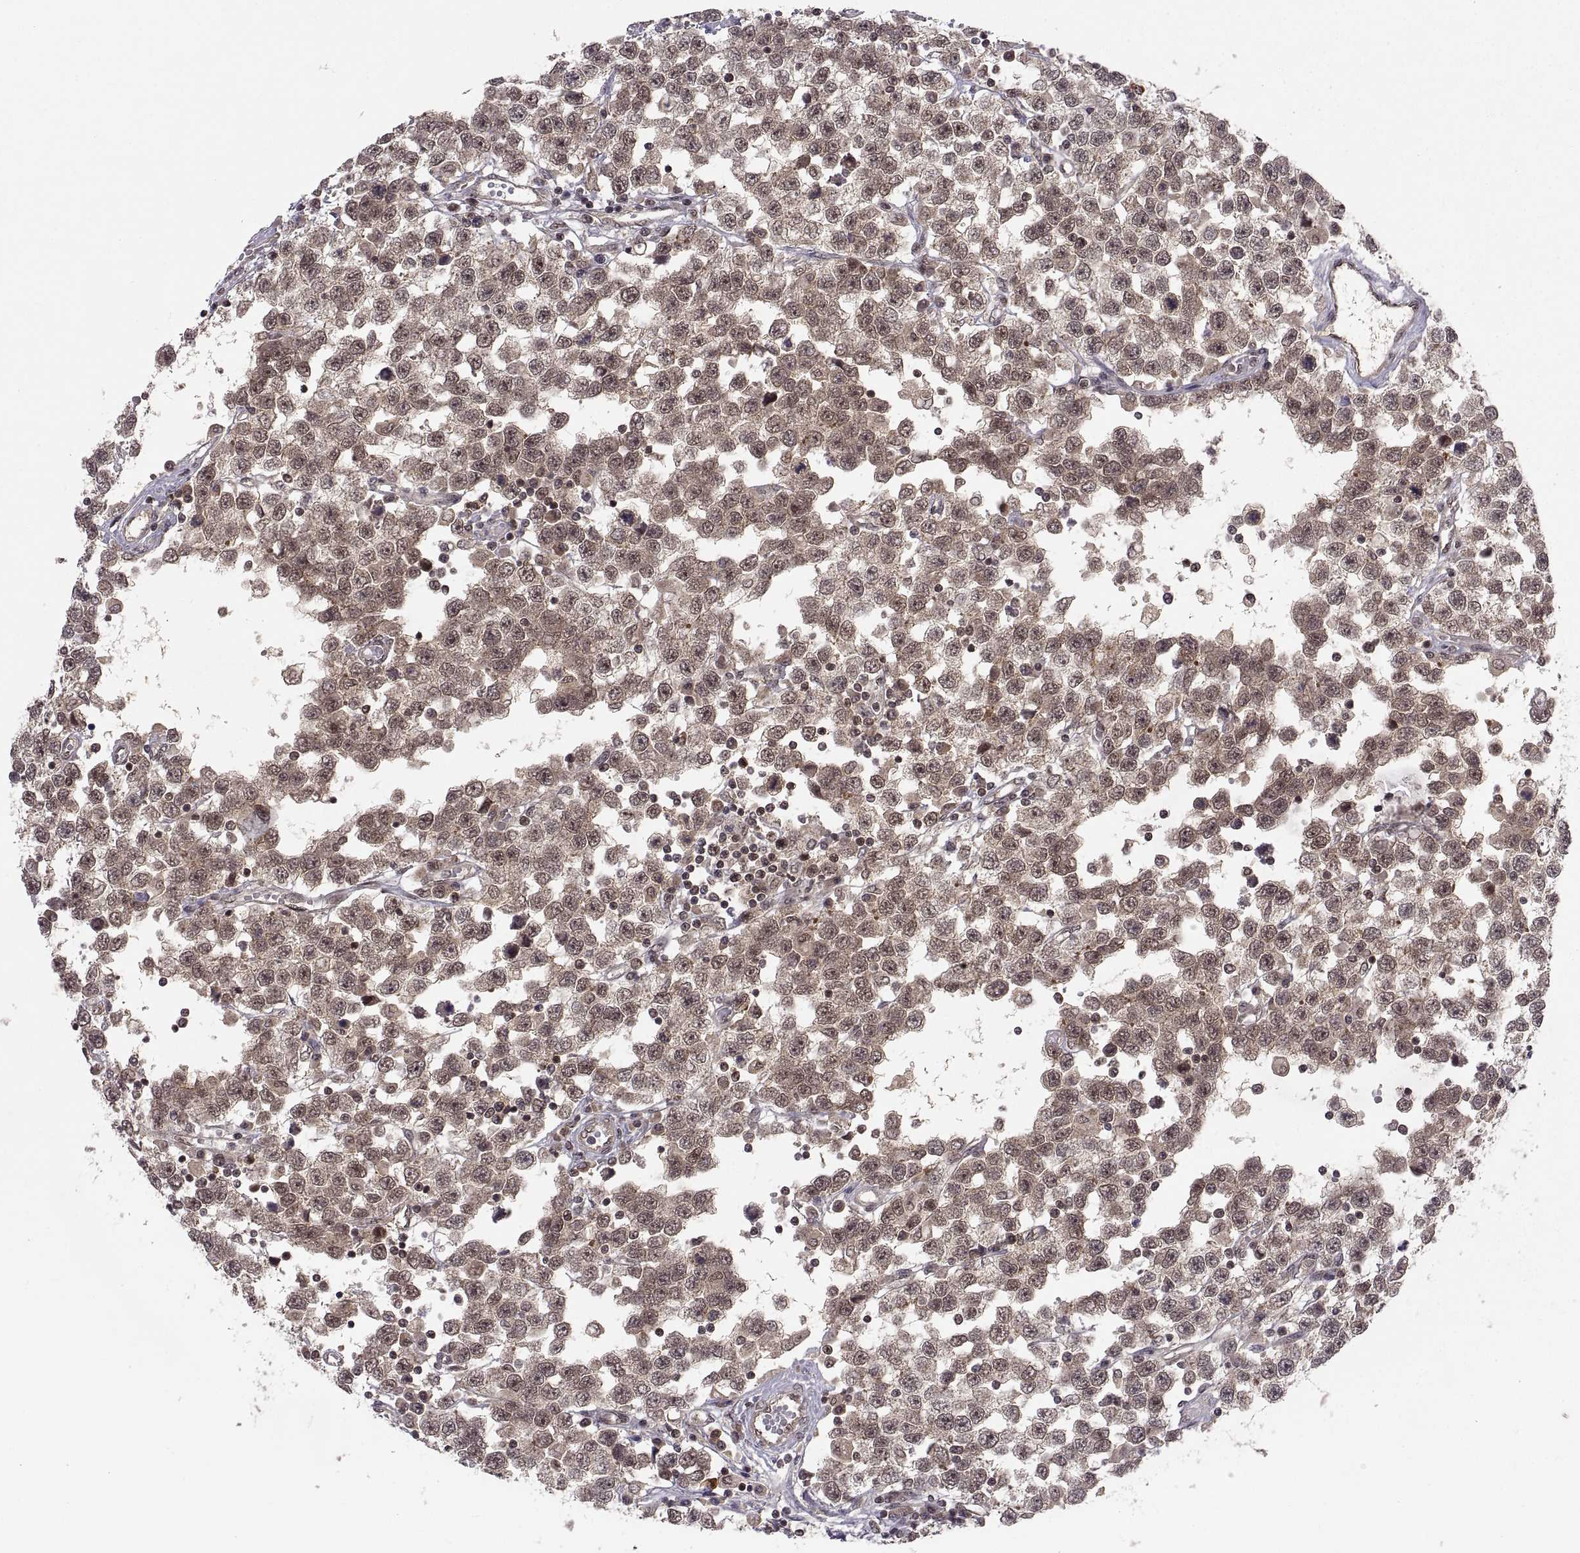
{"staining": {"intensity": "weak", "quantity": "25%-75%", "location": "cytoplasmic/membranous"}, "tissue": "testis cancer", "cell_type": "Tumor cells", "image_type": "cancer", "snomed": [{"axis": "morphology", "description": "Seminoma, NOS"}, {"axis": "topography", "description": "Testis"}], "caption": "Human seminoma (testis) stained with a protein marker exhibits weak staining in tumor cells.", "gene": "ABL2", "patient": {"sex": "male", "age": 34}}